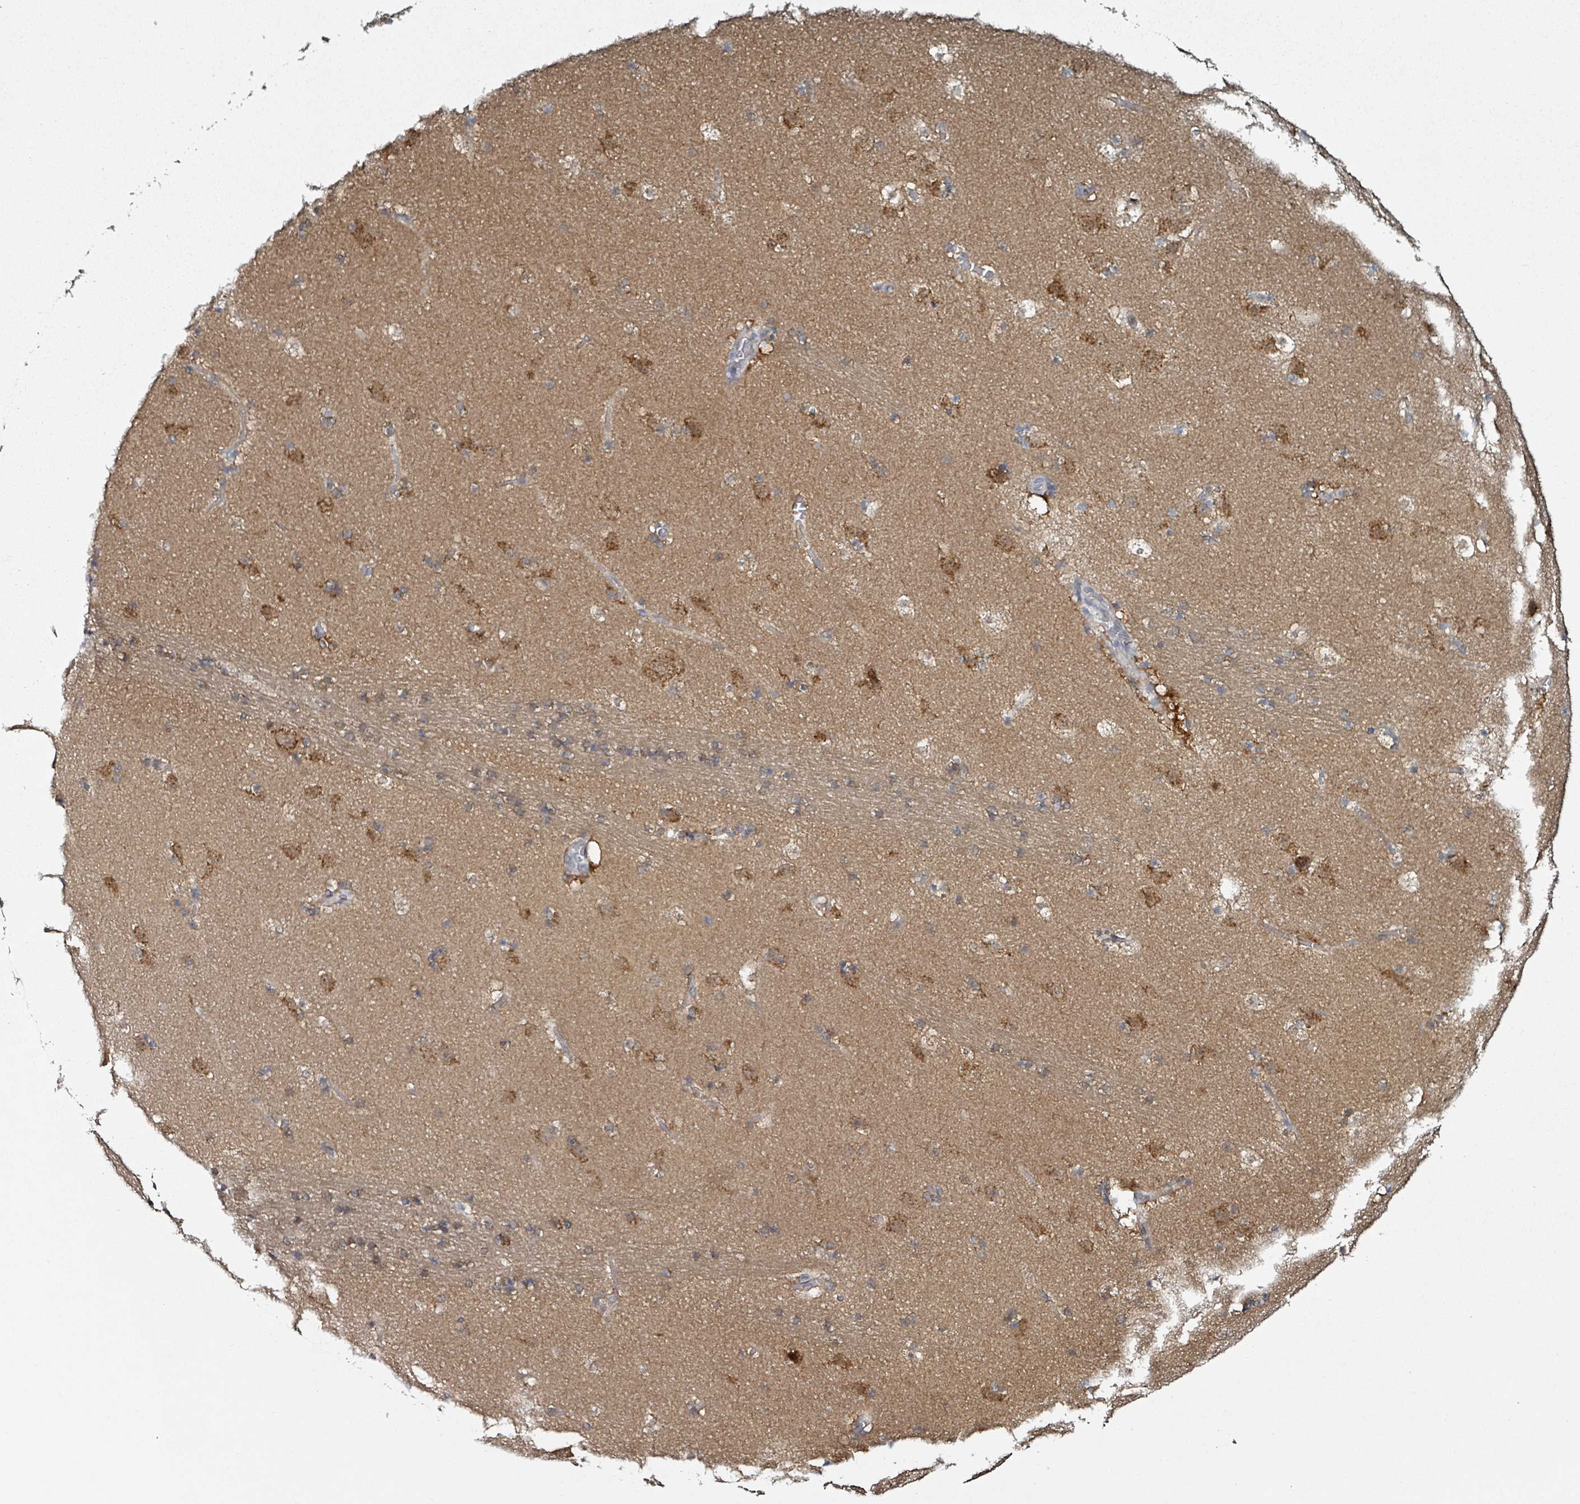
{"staining": {"intensity": "weak", "quantity": "<25%", "location": "cytoplasmic/membranous"}, "tissue": "caudate", "cell_type": "Glial cells", "image_type": "normal", "snomed": [{"axis": "morphology", "description": "Normal tissue, NOS"}, {"axis": "topography", "description": "Lateral ventricle wall"}], "caption": "Glial cells show no significant protein staining in unremarkable caudate. (Brightfield microscopy of DAB immunohistochemistry at high magnification).", "gene": "B3GAT3", "patient": {"sex": "male", "age": 45}}